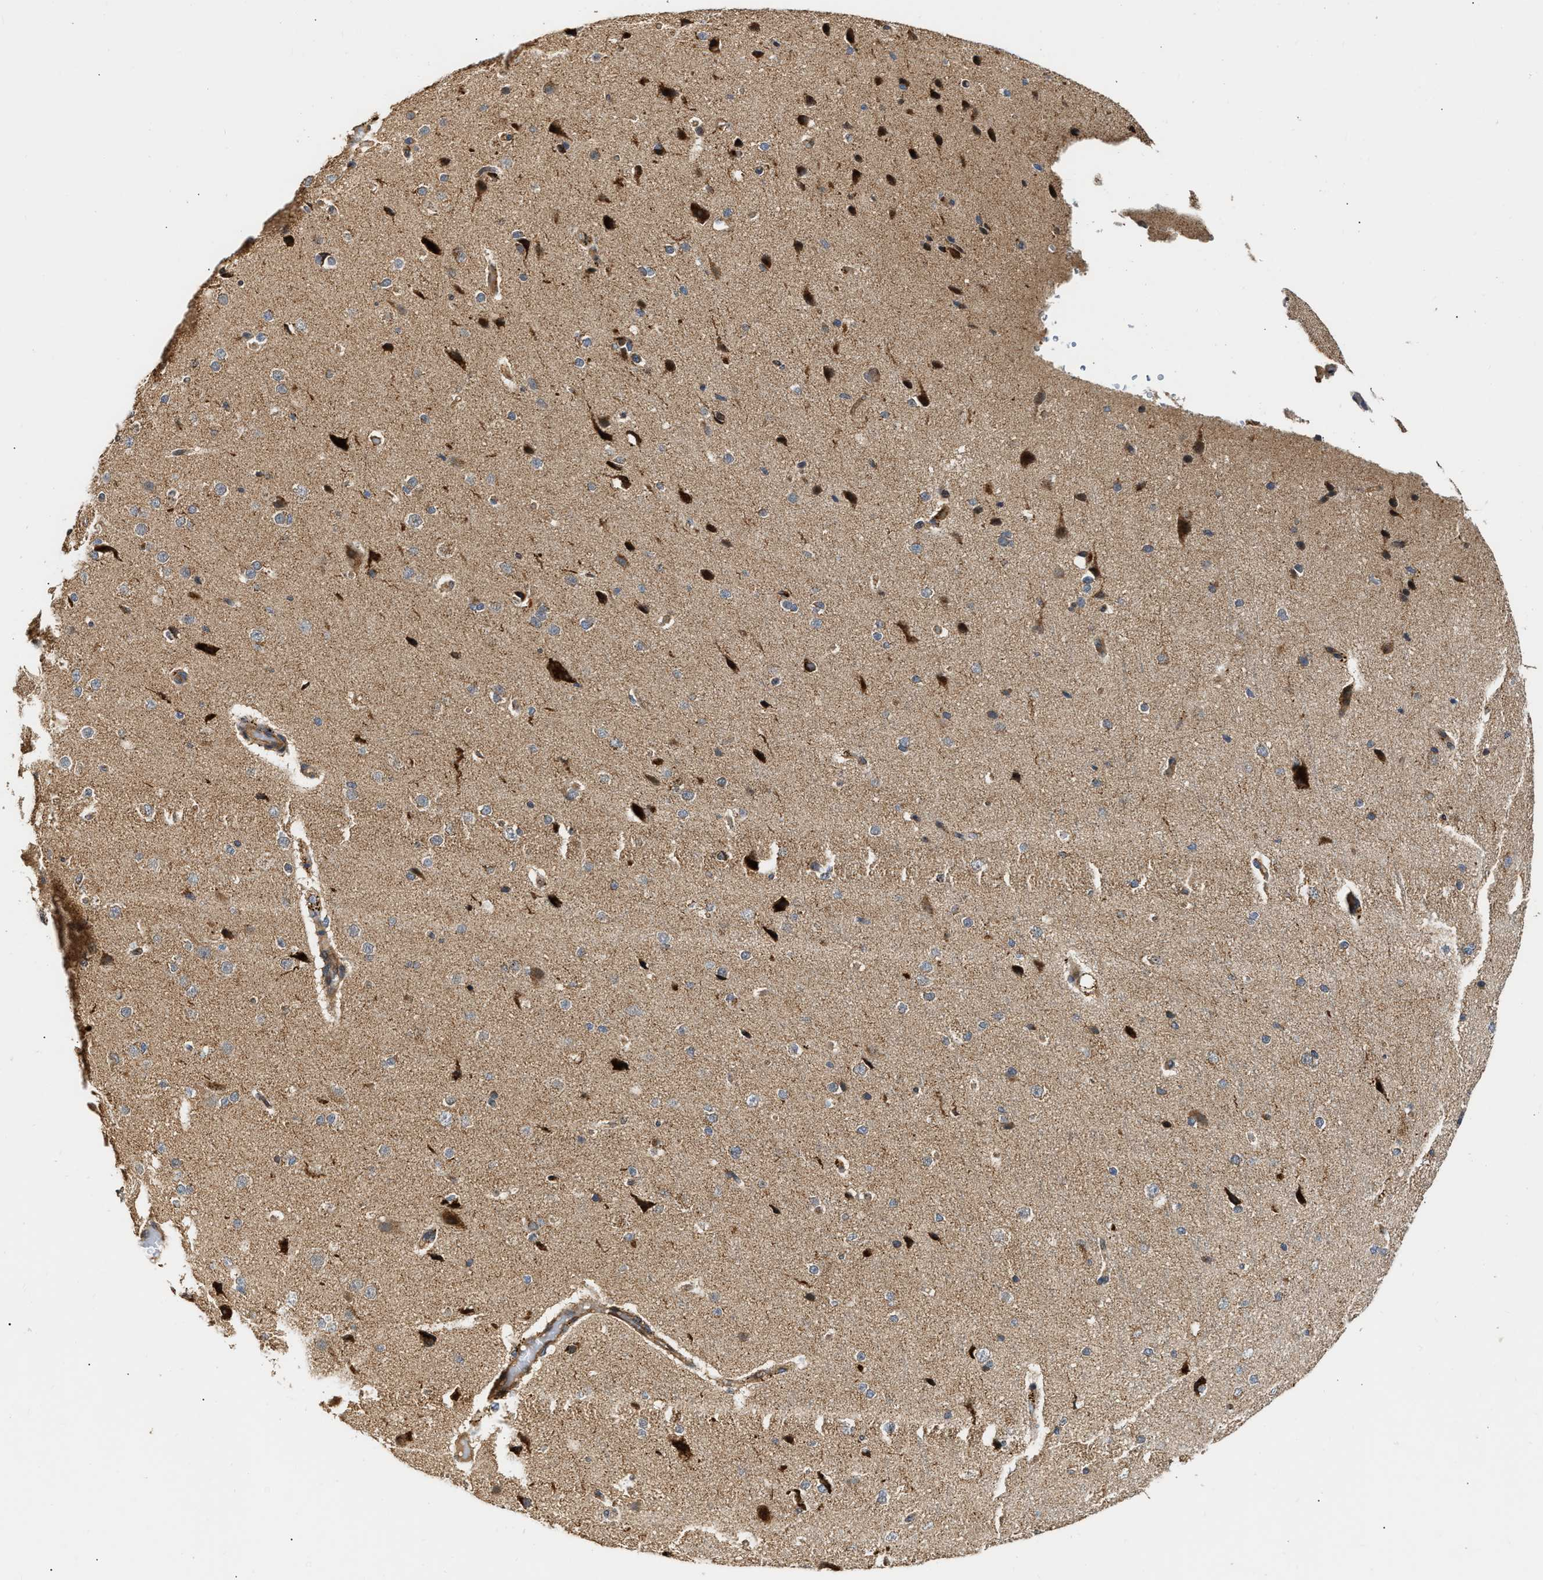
{"staining": {"intensity": "weak", "quantity": ">75%", "location": "cytoplasmic/membranous"}, "tissue": "cerebral cortex", "cell_type": "Endothelial cells", "image_type": "normal", "snomed": [{"axis": "morphology", "description": "Normal tissue, NOS"}, {"axis": "morphology", "description": "Developmental malformation"}, {"axis": "topography", "description": "Cerebral cortex"}], "caption": "Human cerebral cortex stained for a protein (brown) demonstrates weak cytoplasmic/membranous positive expression in about >75% of endothelial cells.", "gene": "EXTL2", "patient": {"sex": "female", "age": 30}}